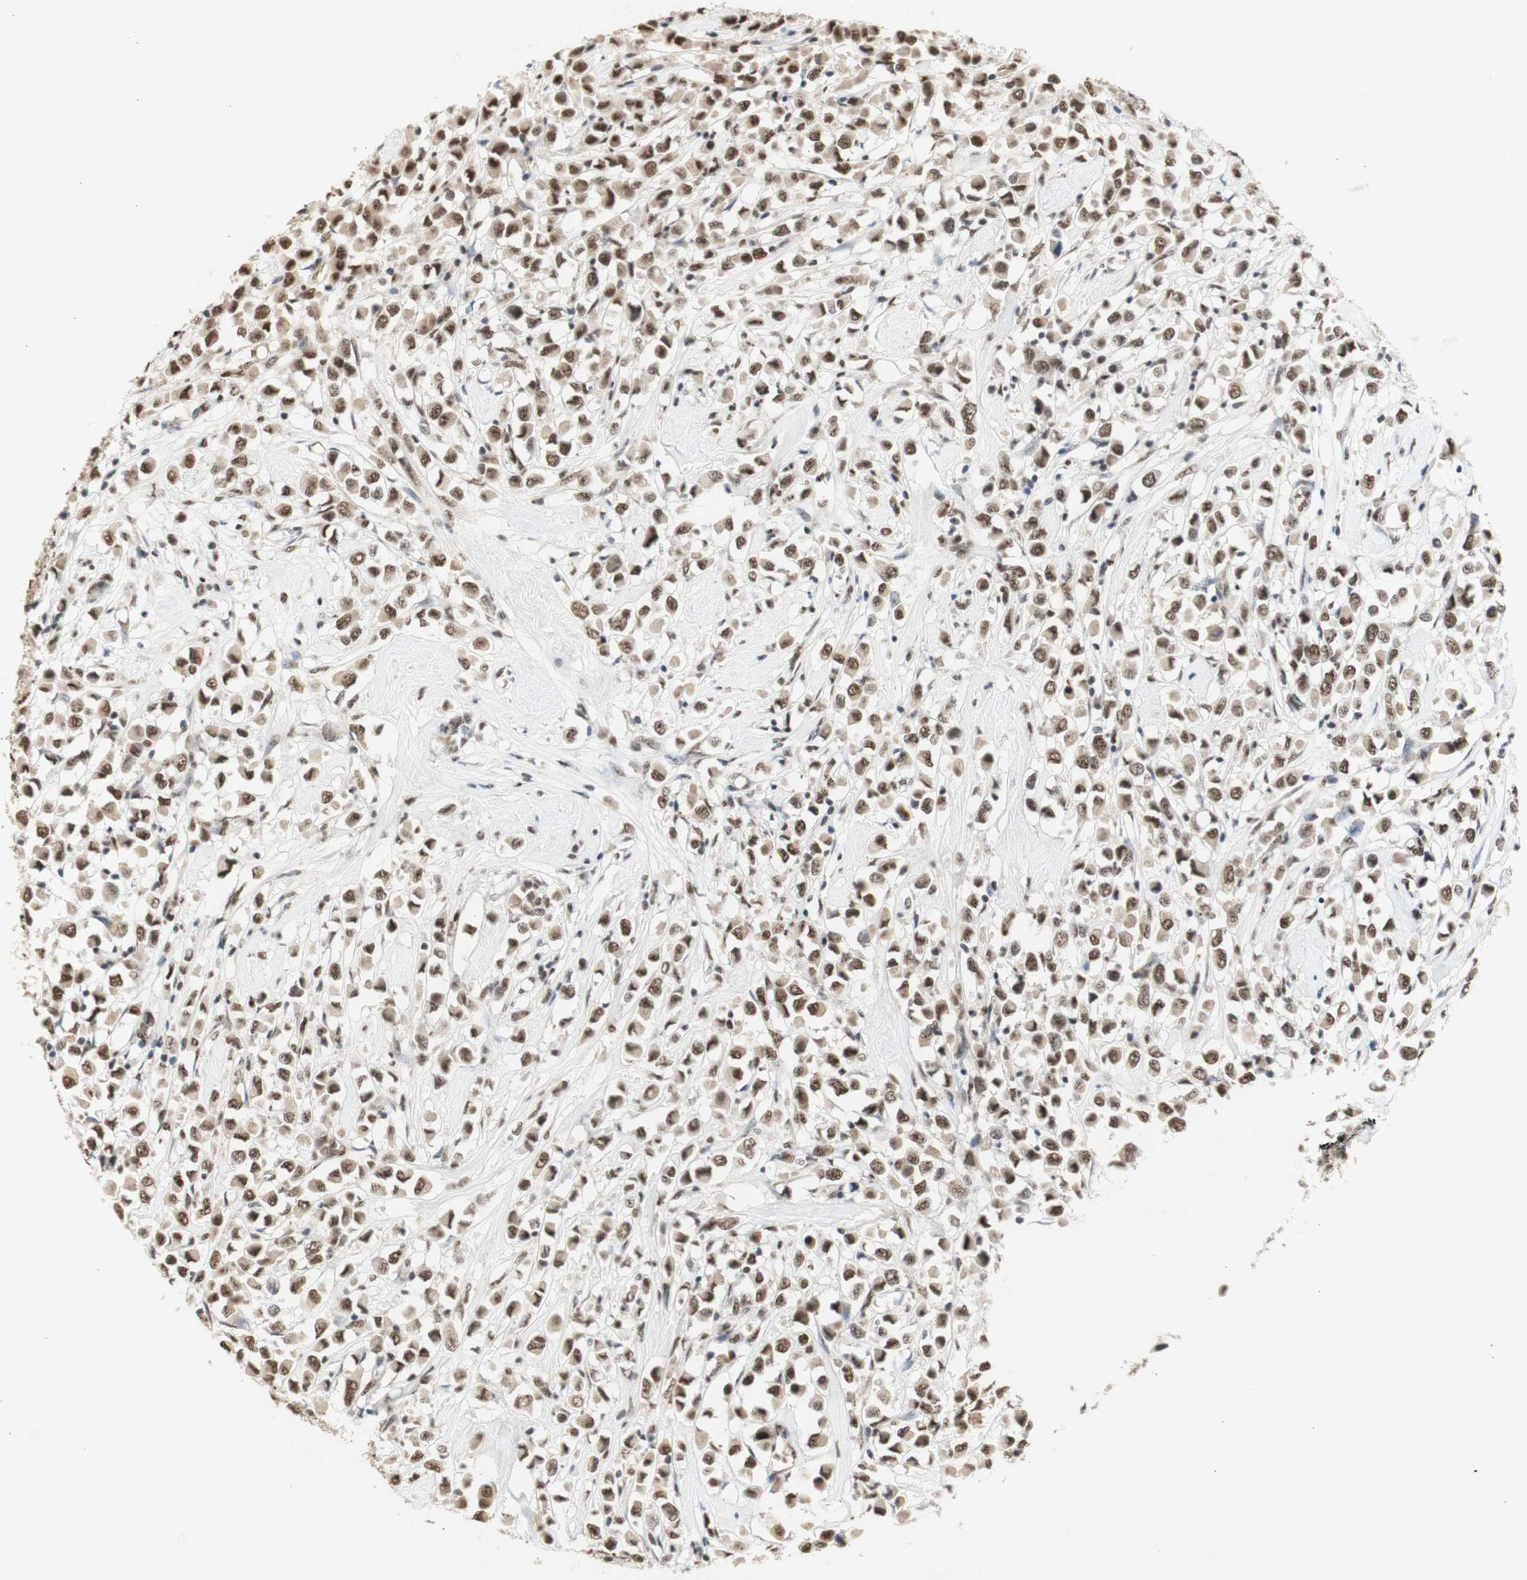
{"staining": {"intensity": "moderate", "quantity": ">75%", "location": "nuclear"}, "tissue": "breast cancer", "cell_type": "Tumor cells", "image_type": "cancer", "snomed": [{"axis": "morphology", "description": "Duct carcinoma"}, {"axis": "topography", "description": "Breast"}], "caption": "Tumor cells display medium levels of moderate nuclear expression in approximately >75% of cells in breast cancer (intraductal carcinoma). The staining was performed using DAB to visualize the protein expression in brown, while the nuclei were stained in blue with hematoxylin (Magnification: 20x).", "gene": "SNRPB", "patient": {"sex": "female", "age": 61}}